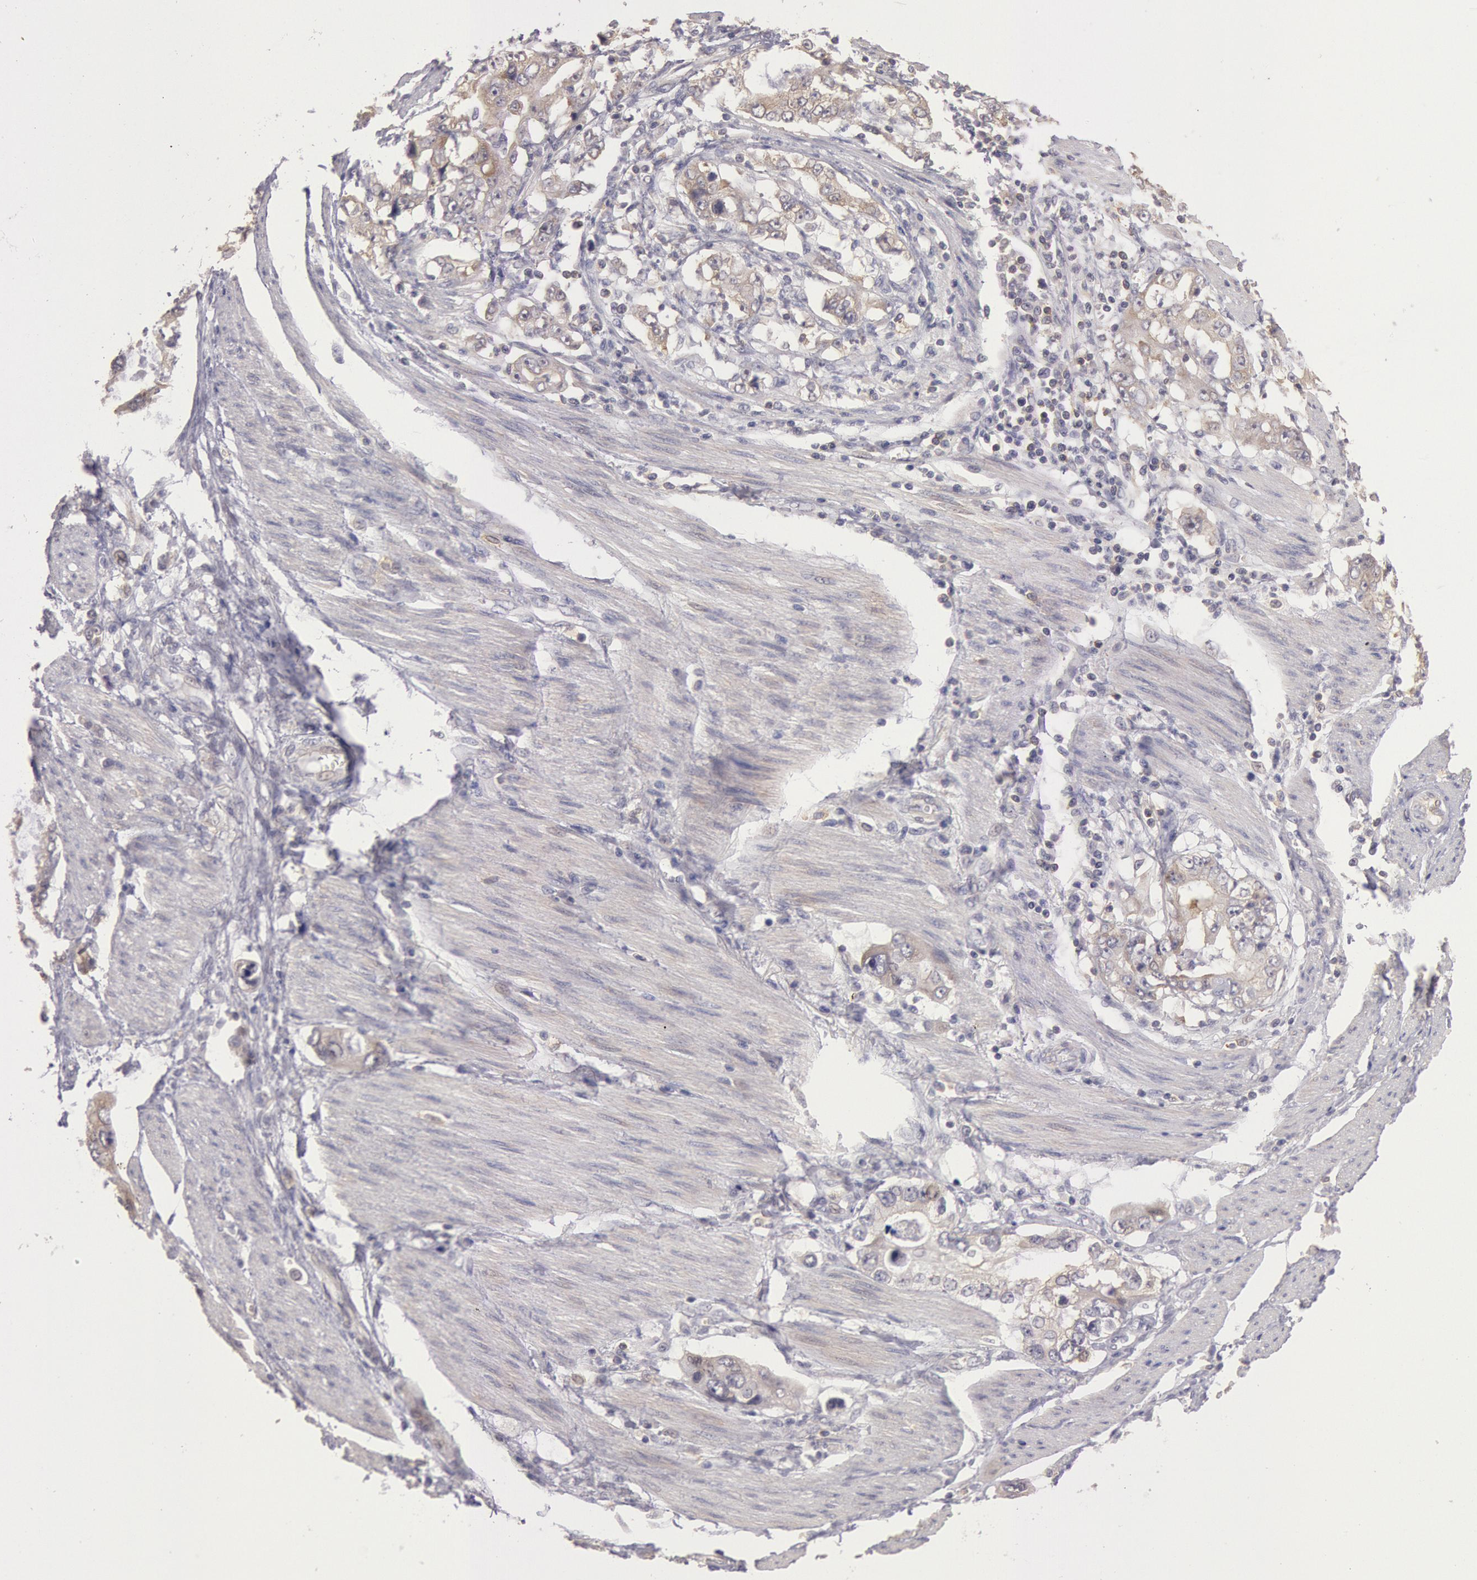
{"staining": {"intensity": "weak", "quantity": "25%-75%", "location": "cytoplasmic/membranous"}, "tissue": "stomach cancer", "cell_type": "Tumor cells", "image_type": "cancer", "snomed": [{"axis": "morphology", "description": "Adenocarcinoma, NOS"}, {"axis": "topography", "description": "Pancreas"}, {"axis": "topography", "description": "Stomach, upper"}], "caption": "Stomach cancer stained with immunohistochemistry reveals weak cytoplasmic/membranous positivity in approximately 25%-75% of tumor cells.", "gene": "NMT2", "patient": {"sex": "male", "age": 77}}